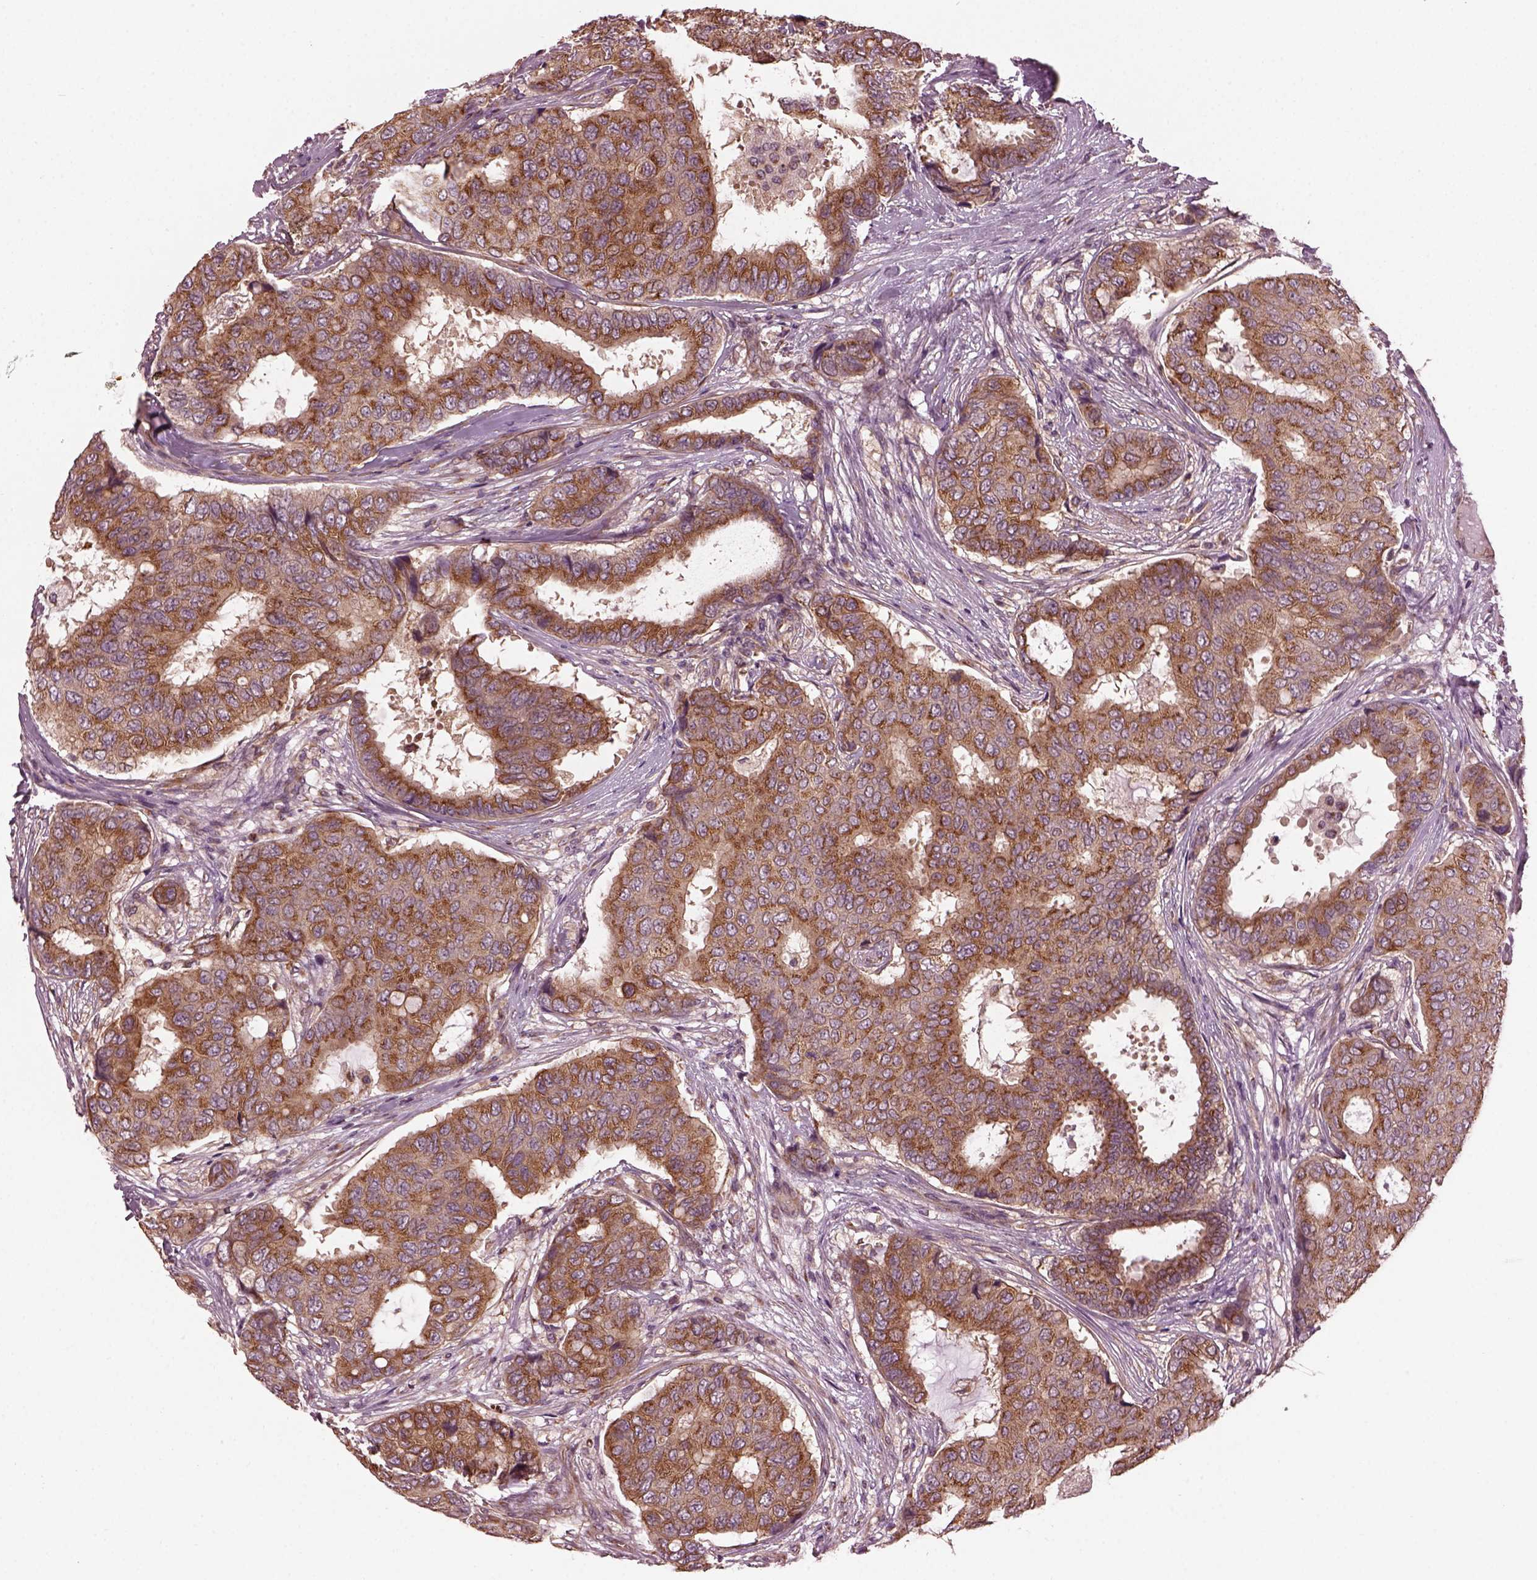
{"staining": {"intensity": "moderate", "quantity": "25%-75%", "location": "cytoplasmic/membranous"}, "tissue": "breast cancer", "cell_type": "Tumor cells", "image_type": "cancer", "snomed": [{"axis": "morphology", "description": "Duct carcinoma"}, {"axis": "topography", "description": "Breast"}], "caption": "Breast cancer (infiltrating ductal carcinoma) stained with a brown dye exhibits moderate cytoplasmic/membranous positive staining in approximately 25%-75% of tumor cells.", "gene": "RUFY3", "patient": {"sex": "female", "age": 75}}